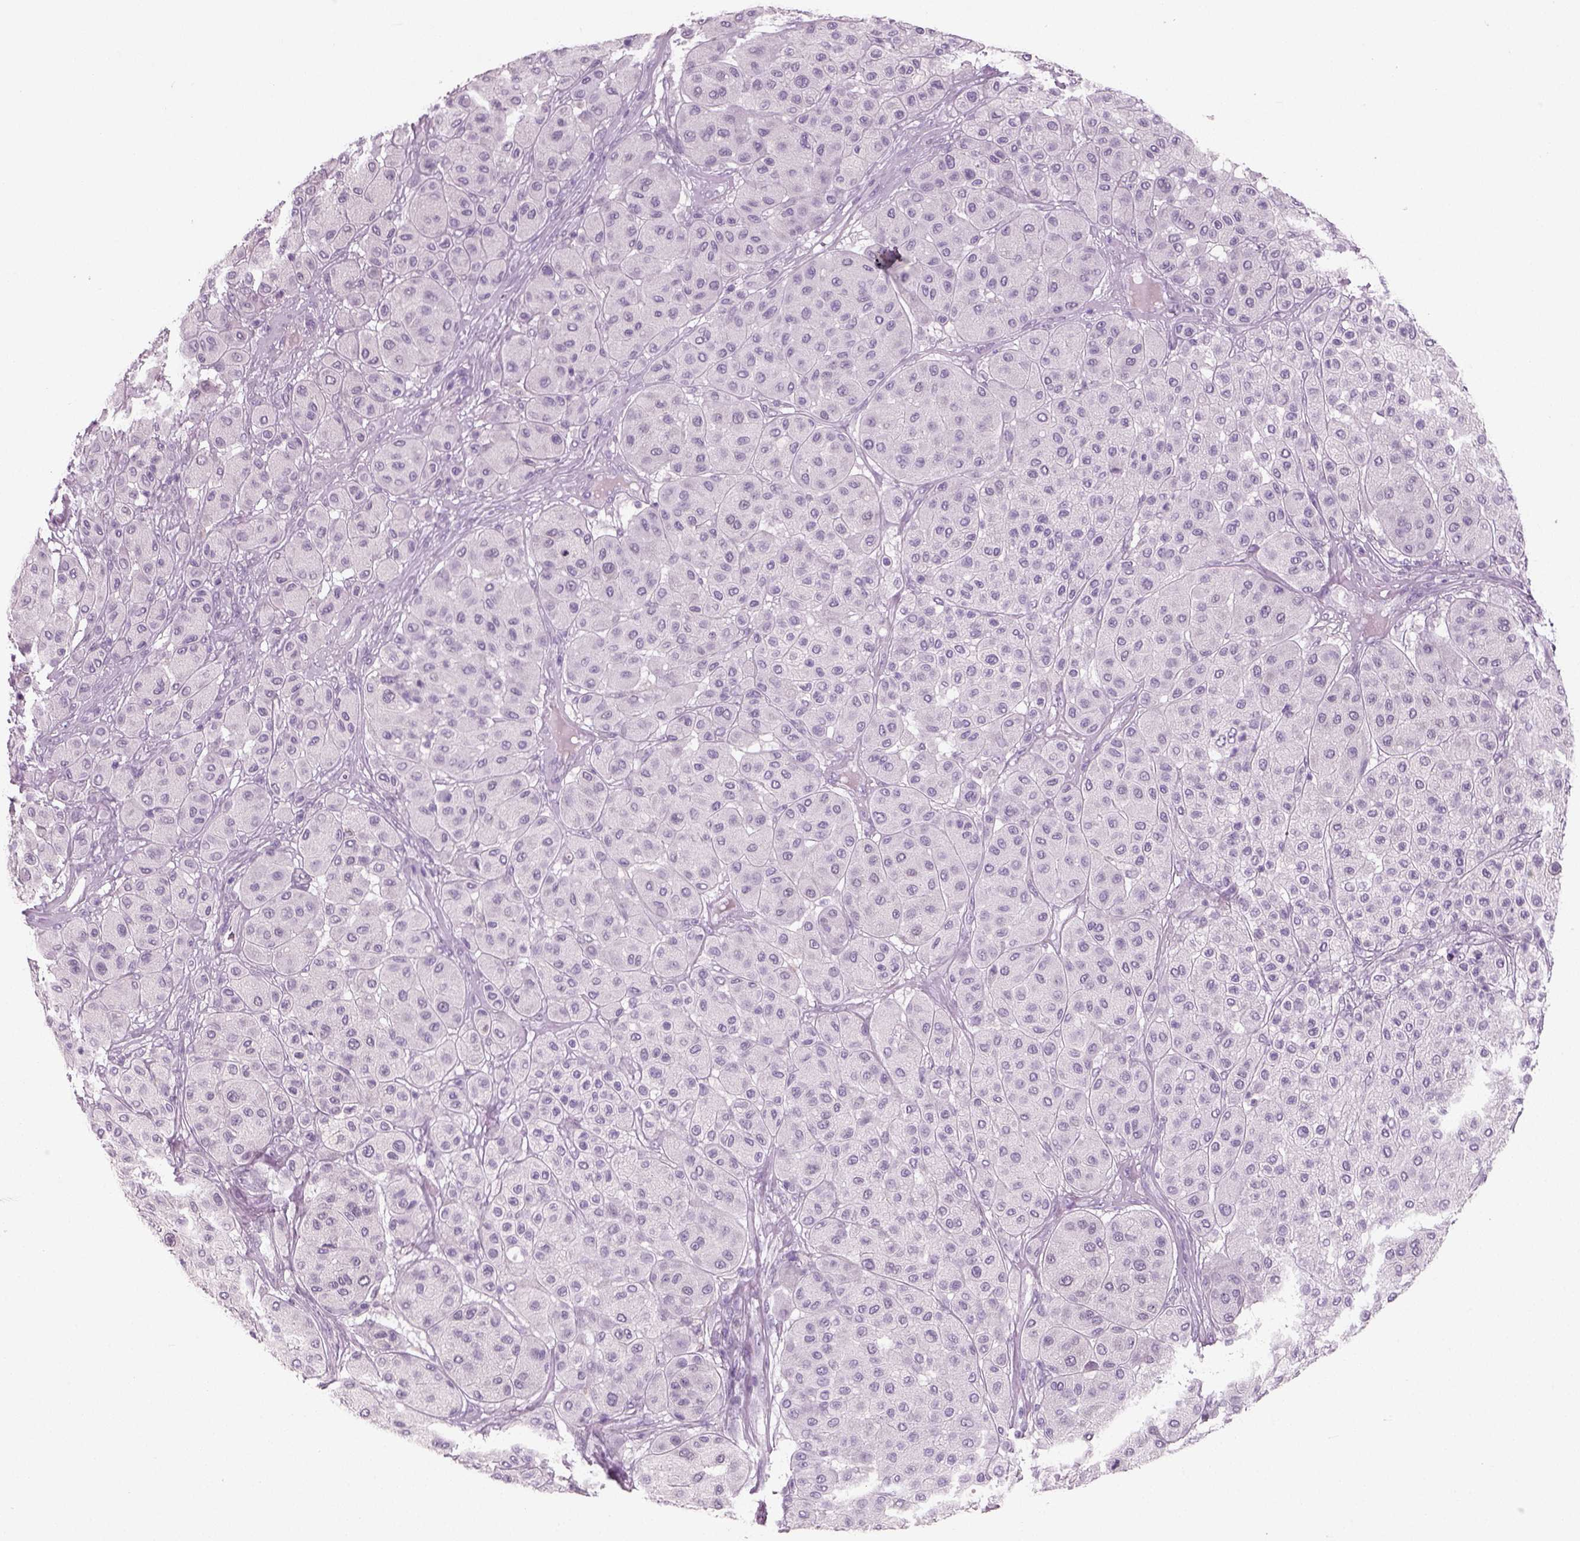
{"staining": {"intensity": "negative", "quantity": "none", "location": "none"}, "tissue": "melanoma", "cell_type": "Tumor cells", "image_type": "cancer", "snomed": [{"axis": "morphology", "description": "Malignant melanoma, Metastatic site"}, {"axis": "topography", "description": "Smooth muscle"}], "caption": "Tumor cells show no significant staining in malignant melanoma (metastatic site).", "gene": "SLC6A2", "patient": {"sex": "male", "age": 41}}